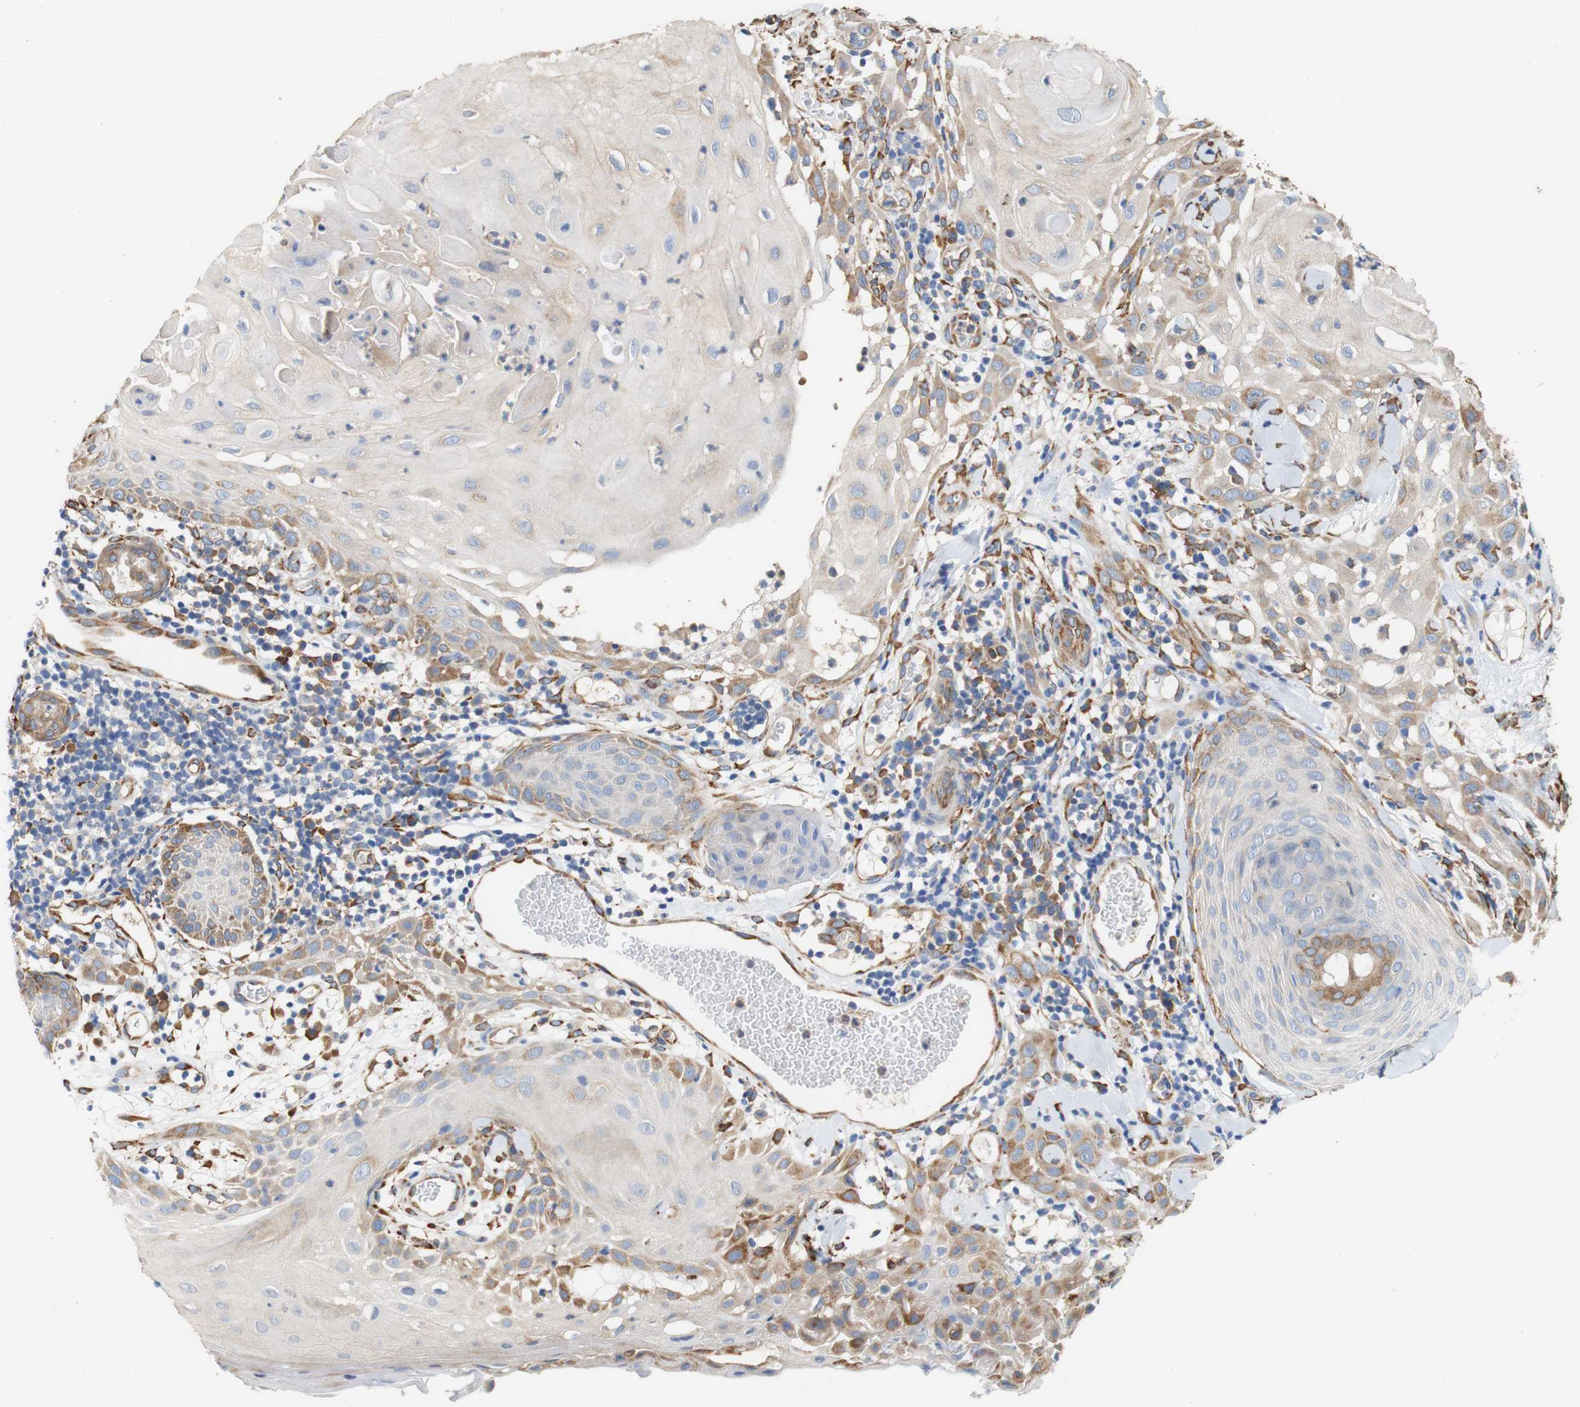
{"staining": {"intensity": "moderate", "quantity": "25%-75%", "location": "cytoplasmic/membranous"}, "tissue": "skin cancer", "cell_type": "Tumor cells", "image_type": "cancer", "snomed": [{"axis": "morphology", "description": "Squamous cell carcinoma, NOS"}, {"axis": "topography", "description": "Skin"}], "caption": "Immunohistochemistry (IHC) histopathology image of neoplastic tissue: human skin cancer stained using immunohistochemistry (IHC) exhibits medium levels of moderate protein expression localized specifically in the cytoplasmic/membranous of tumor cells, appearing as a cytoplasmic/membranous brown color.", "gene": "EIF2AK4", "patient": {"sex": "male", "age": 24}}